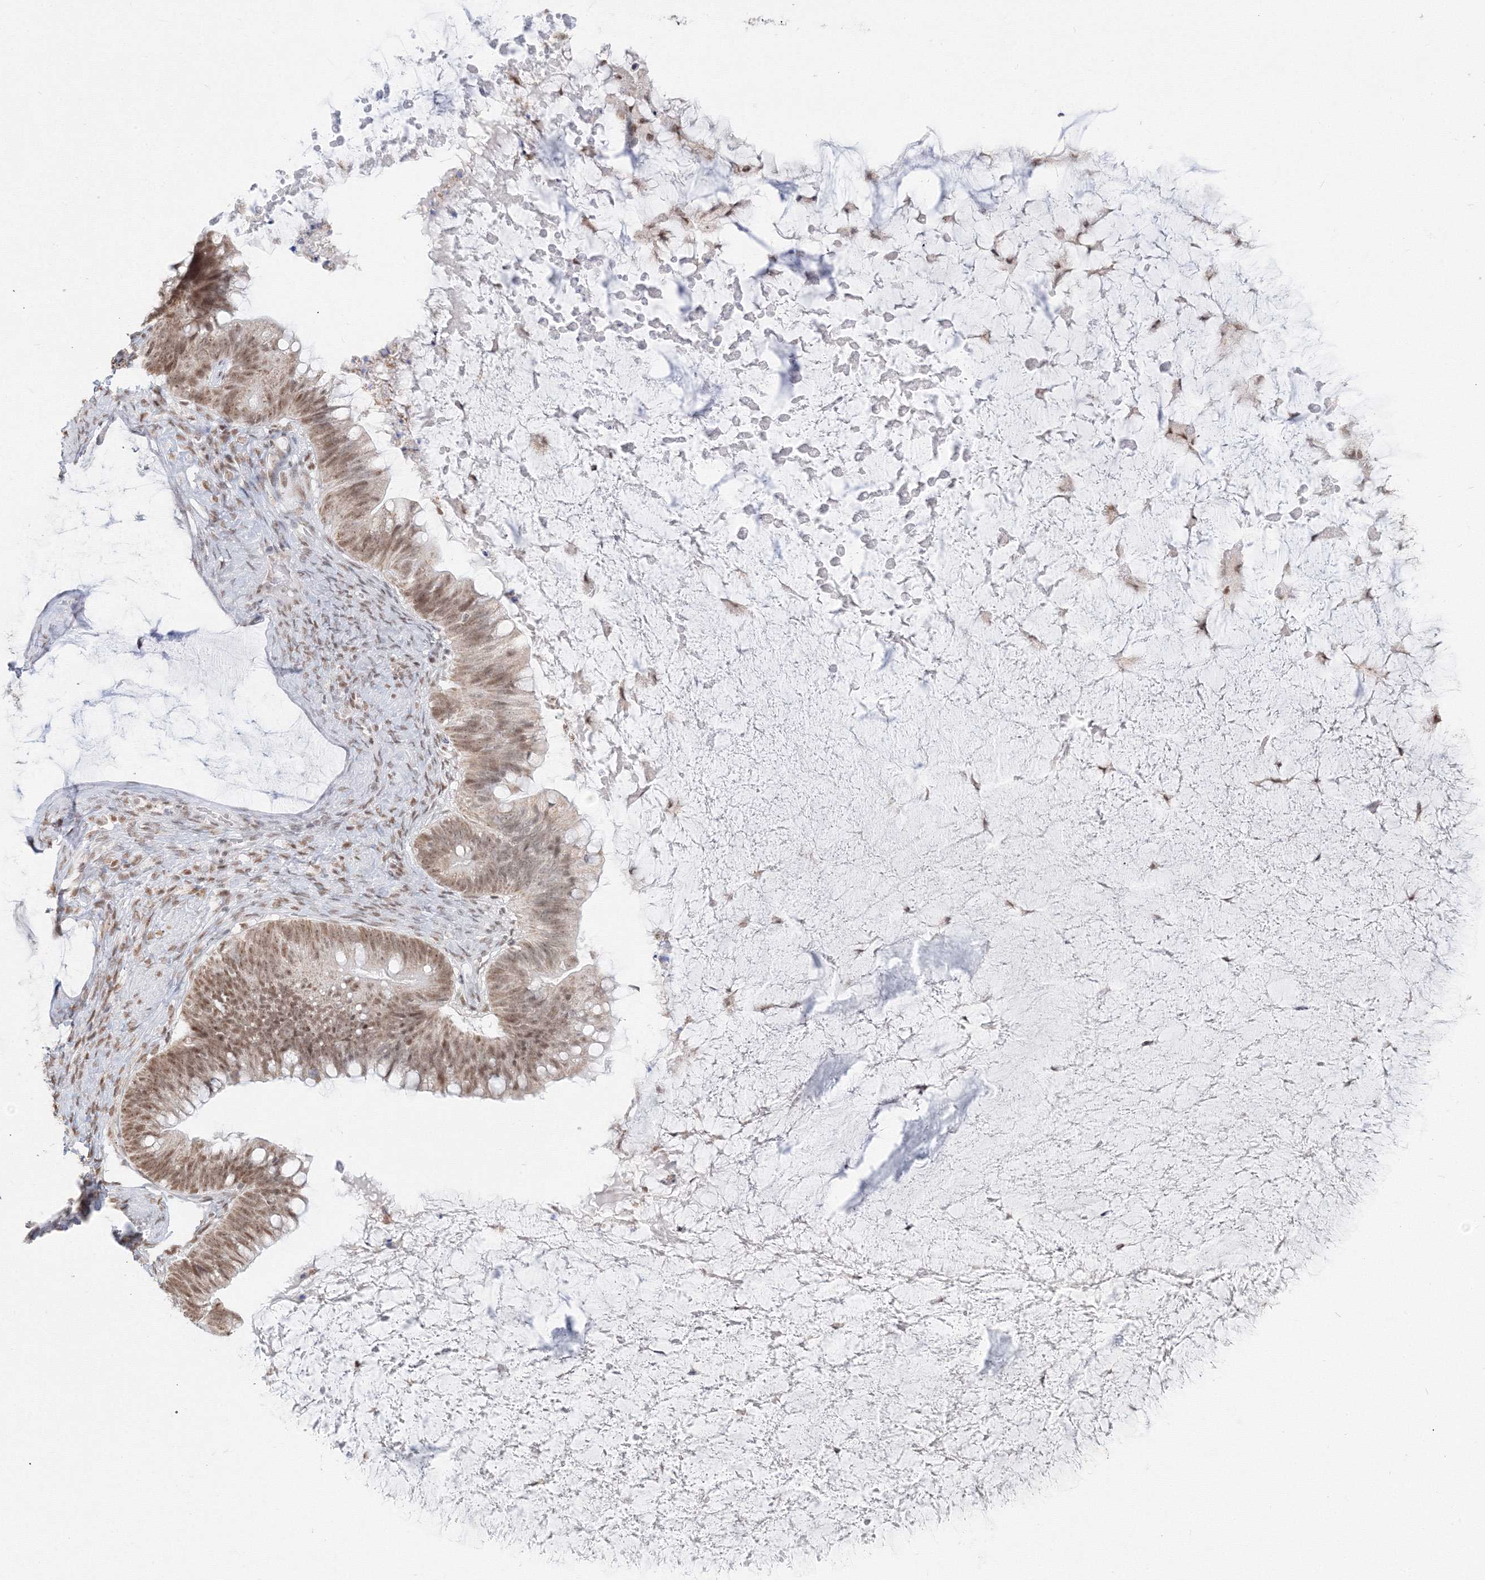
{"staining": {"intensity": "moderate", "quantity": ">75%", "location": "nuclear"}, "tissue": "ovarian cancer", "cell_type": "Tumor cells", "image_type": "cancer", "snomed": [{"axis": "morphology", "description": "Cystadenocarcinoma, mucinous, NOS"}, {"axis": "topography", "description": "Ovary"}], "caption": "Moderate nuclear positivity is identified in approximately >75% of tumor cells in ovarian cancer.", "gene": "PPP4R2", "patient": {"sex": "female", "age": 61}}